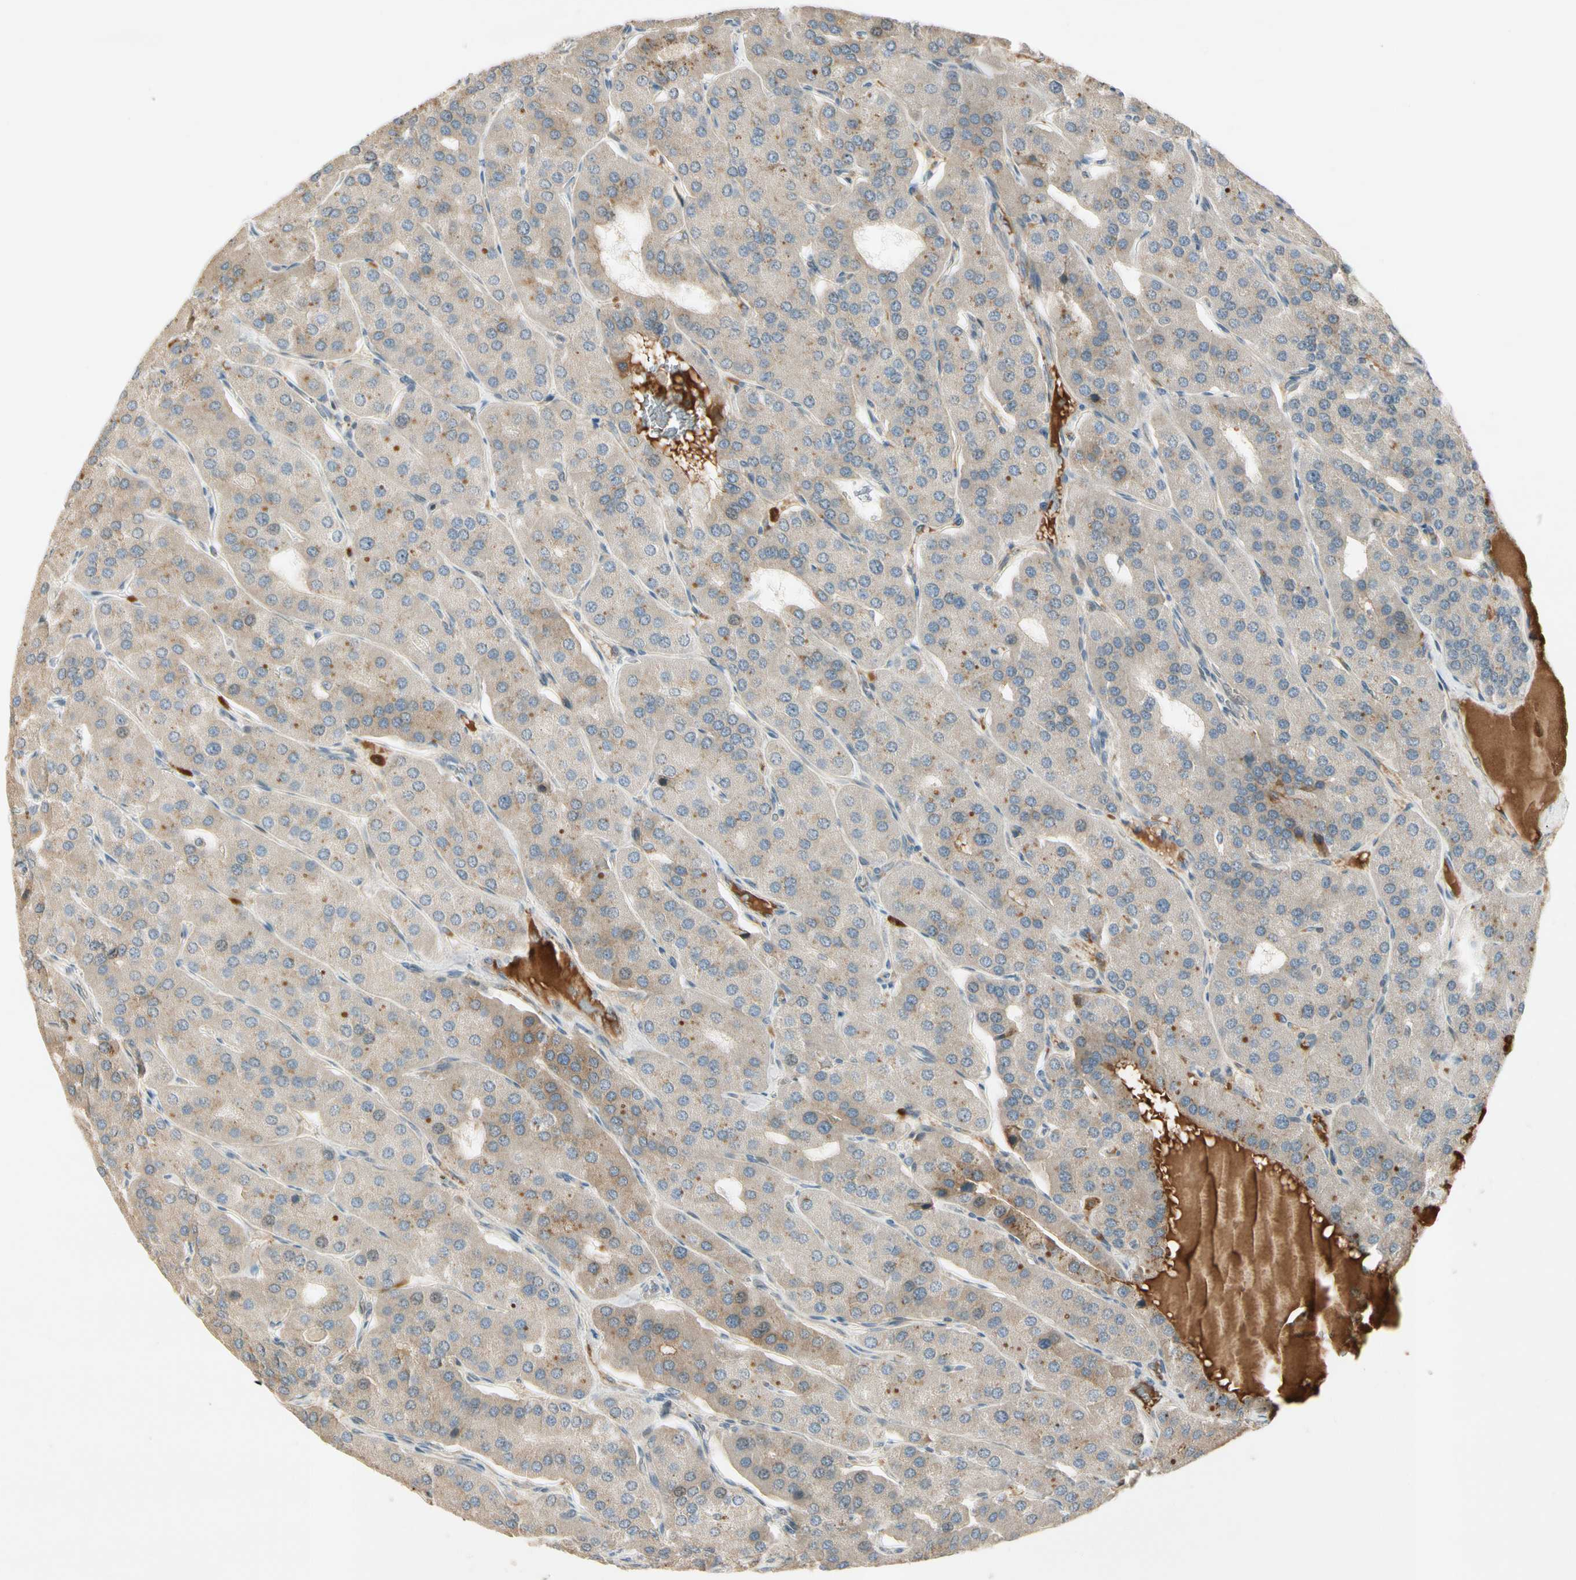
{"staining": {"intensity": "weak", "quantity": "25%-75%", "location": "cytoplasmic/membranous,nuclear"}, "tissue": "parathyroid gland", "cell_type": "Glandular cells", "image_type": "normal", "snomed": [{"axis": "morphology", "description": "Normal tissue, NOS"}, {"axis": "morphology", "description": "Adenoma, NOS"}, {"axis": "topography", "description": "Parathyroid gland"}], "caption": "The histopathology image displays staining of unremarkable parathyroid gland, revealing weak cytoplasmic/membranous,nuclear protein staining (brown color) within glandular cells.", "gene": "ICAM5", "patient": {"sex": "female", "age": 86}}